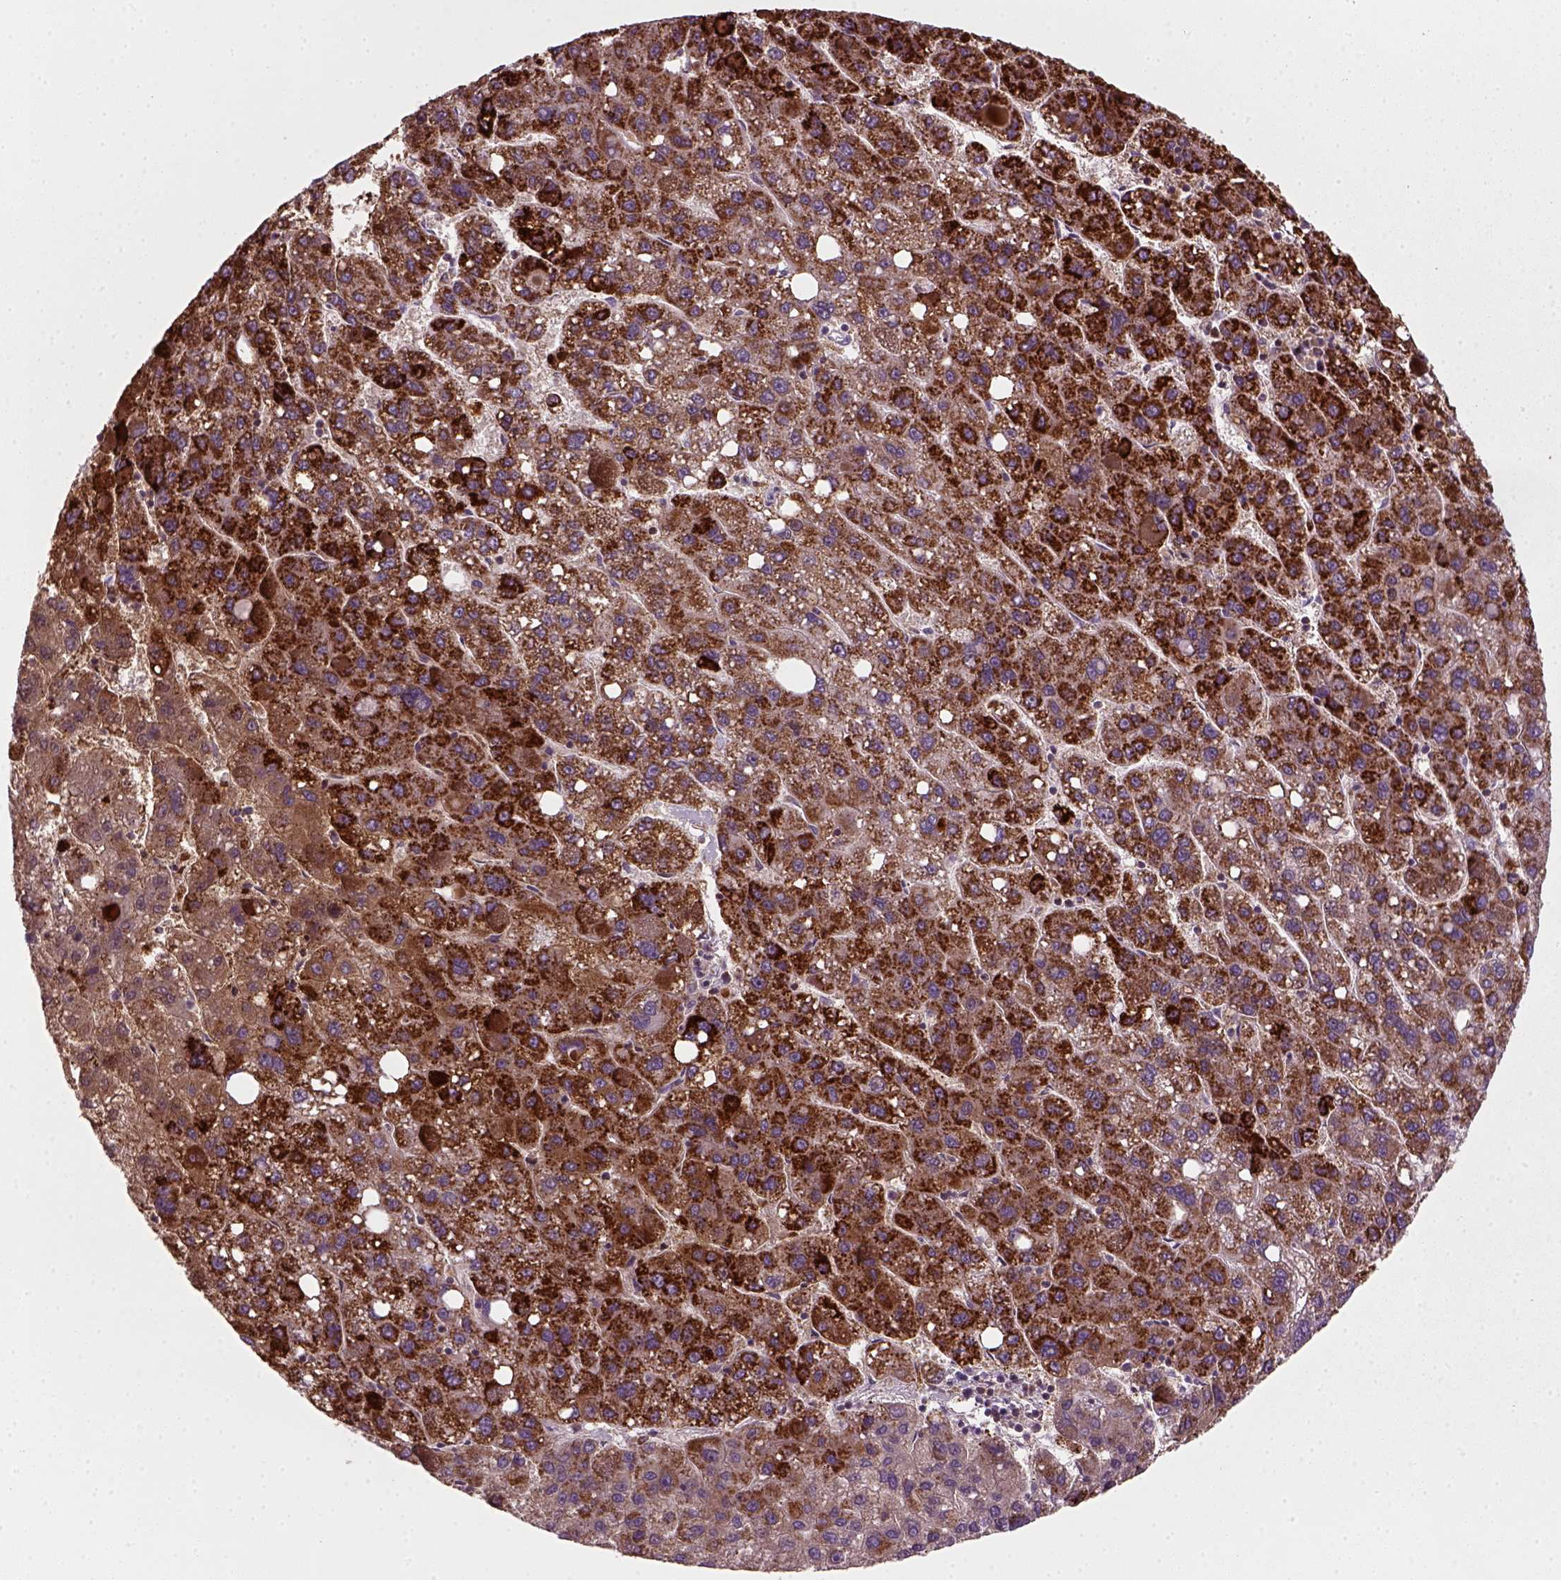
{"staining": {"intensity": "strong", "quantity": ">75%", "location": "cytoplasmic/membranous"}, "tissue": "liver cancer", "cell_type": "Tumor cells", "image_type": "cancer", "snomed": [{"axis": "morphology", "description": "Carcinoma, Hepatocellular, NOS"}, {"axis": "topography", "description": "Liver"}], "caption": "There is high levels of strong cytoplasmic/membranous staining in tumor cells of hepatocellular carcinoma (liver), as demonstrated by immunohistochemical staining (brown color).", "gene": "NUDT16L1", "patient": {"sex": "female", "age": 82}}